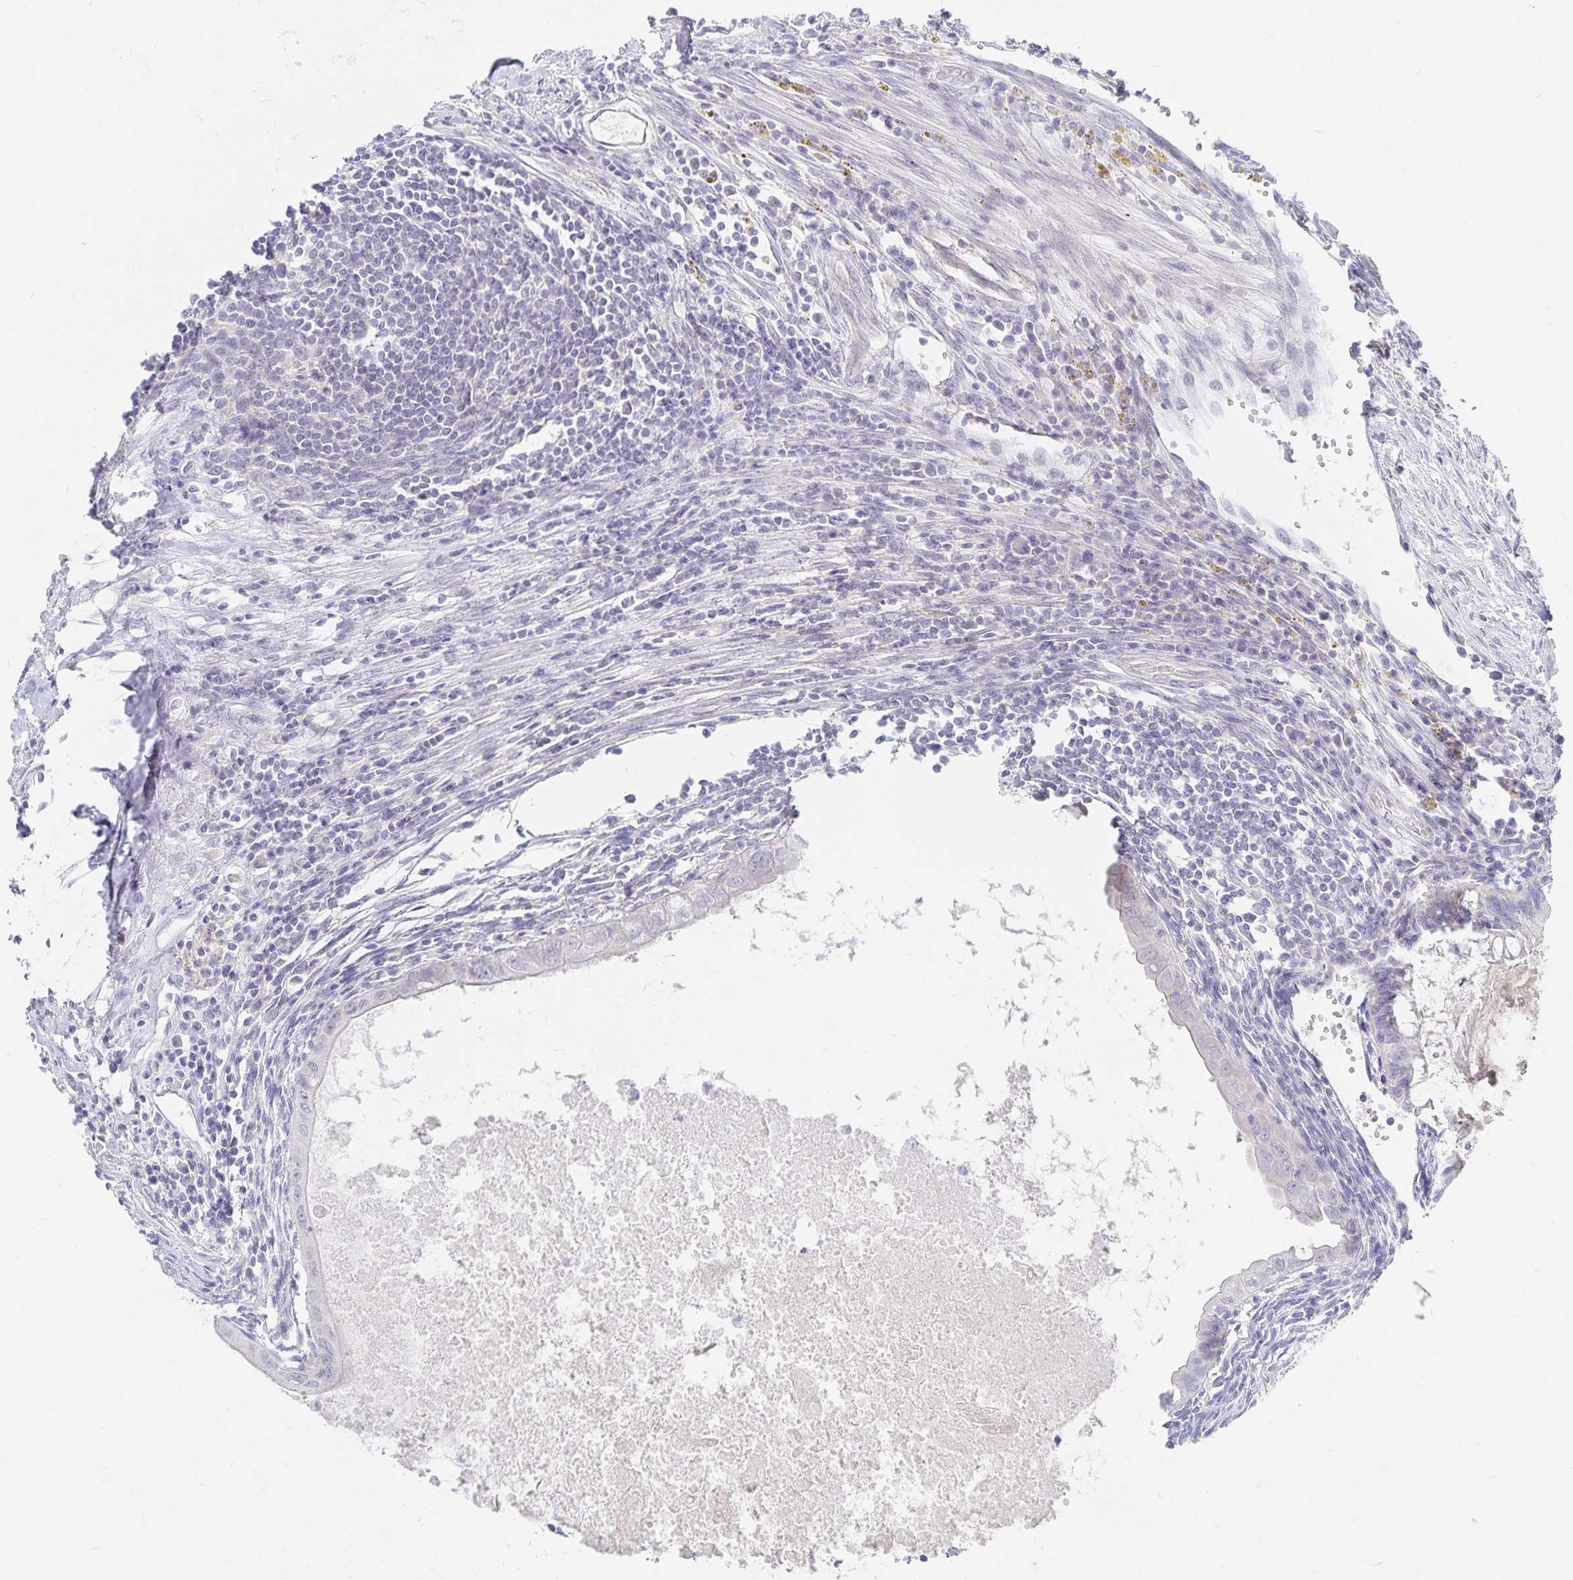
{"staining": {"intensity": "negative", "quantity": "none", "location": "none"}, "tissue": "testis cancer", "cell_type": "Tumor cells", "image_type": "cancer", "snomed": [{"axis": "morphology", "description": "Carcinoma, Embryonal, NOS"}, {"axis": "topography", "description": "Testis"}], "caption": "Human testis embryonal carcinoma stained for a protein using IHC exhibits no staining in tumor cells.", "gene": "DNAH9", "patient": {"sex": "male", "age": 37}}